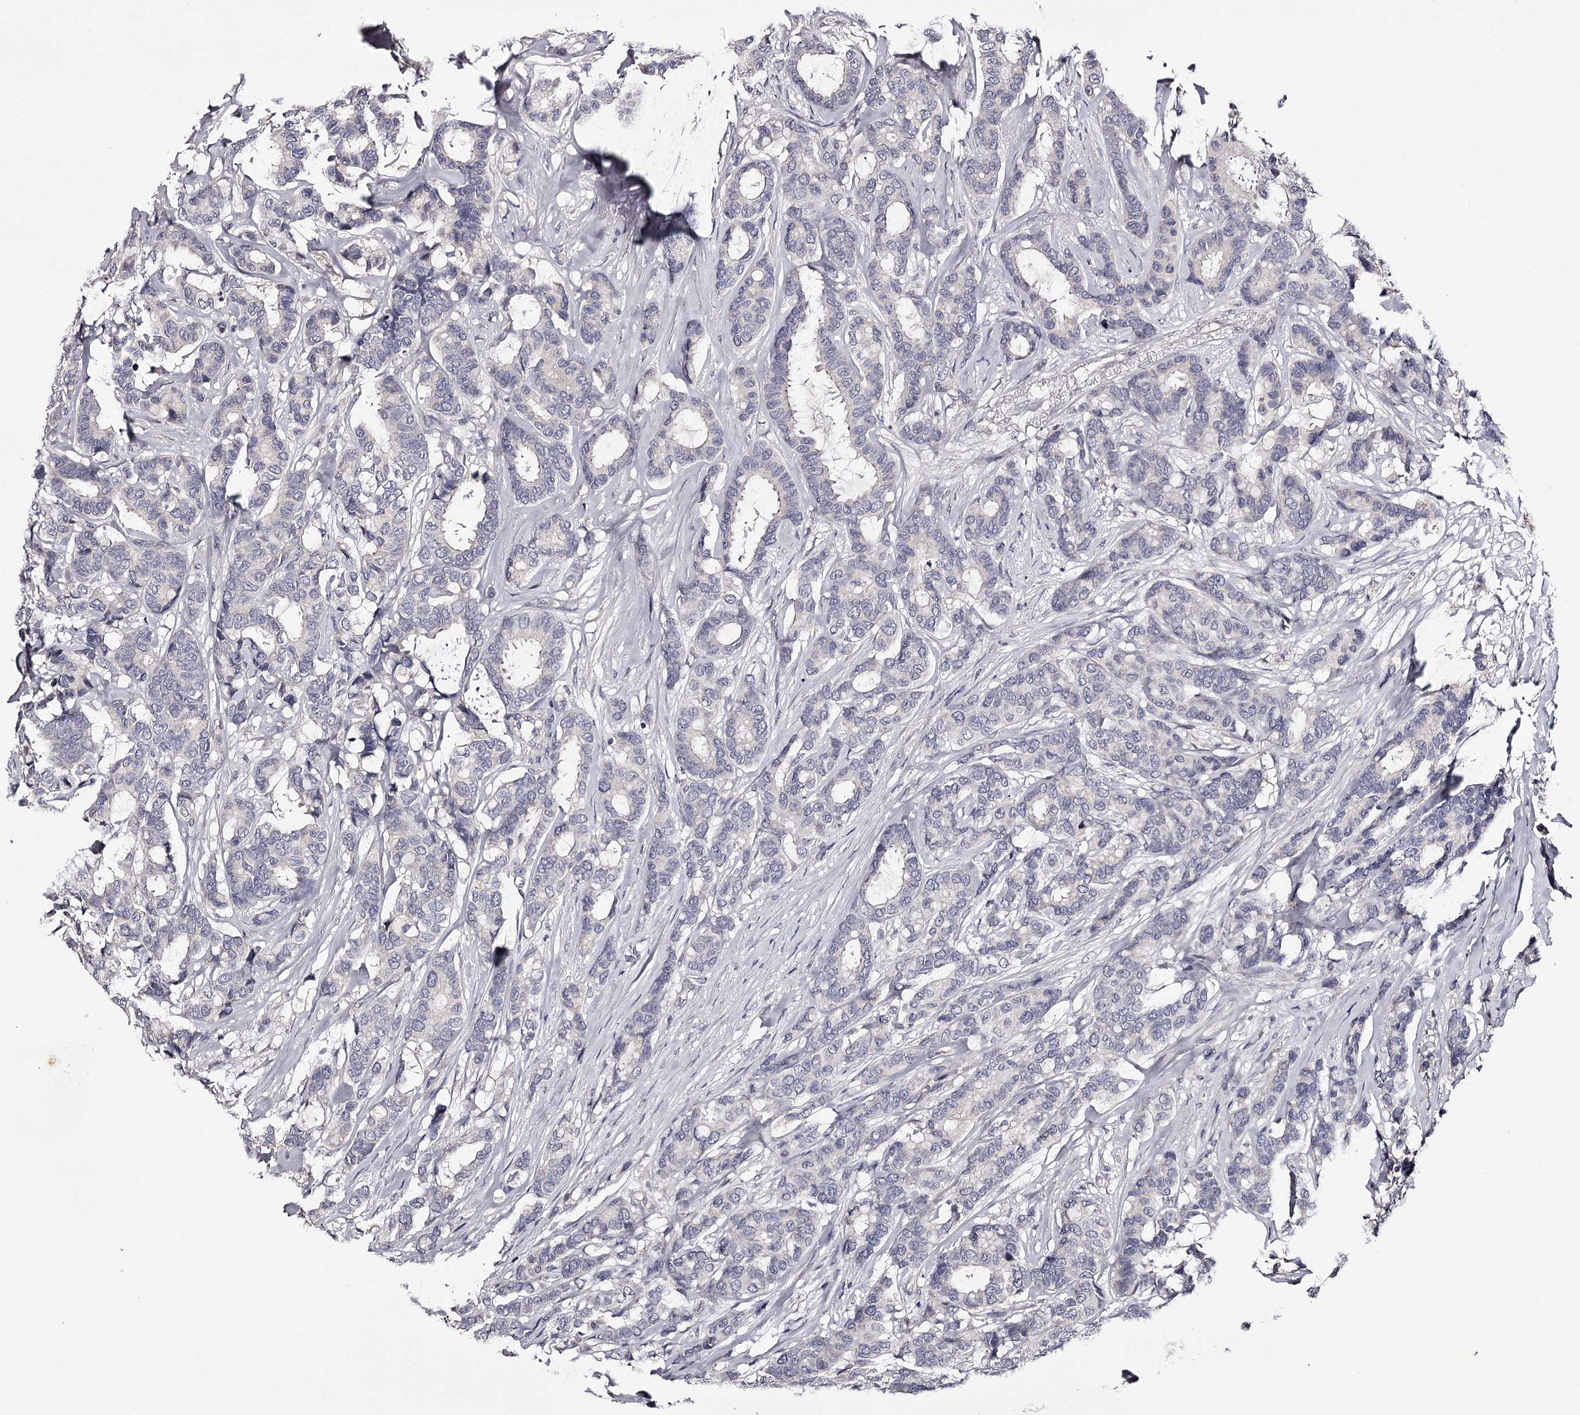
{"staining": {"intensity": "negative", "quantity": "none", "location": "none"}, "tissue": "breast cancer", "cell_type": "Tumor cells", "image_type": "cancer", "snomed": [{"axis": "morphology", "description": "Duct carcinoma"}, {"axis": "topography", "description": "Breast"}], "caption": "Human breast intraductal carcinoma stained for a protein using immunohistochemistry (IHC) demonstrates no expression in tumor cells.", "gene": "PRM2", "patient": {"sex": "female", "age": 87}}